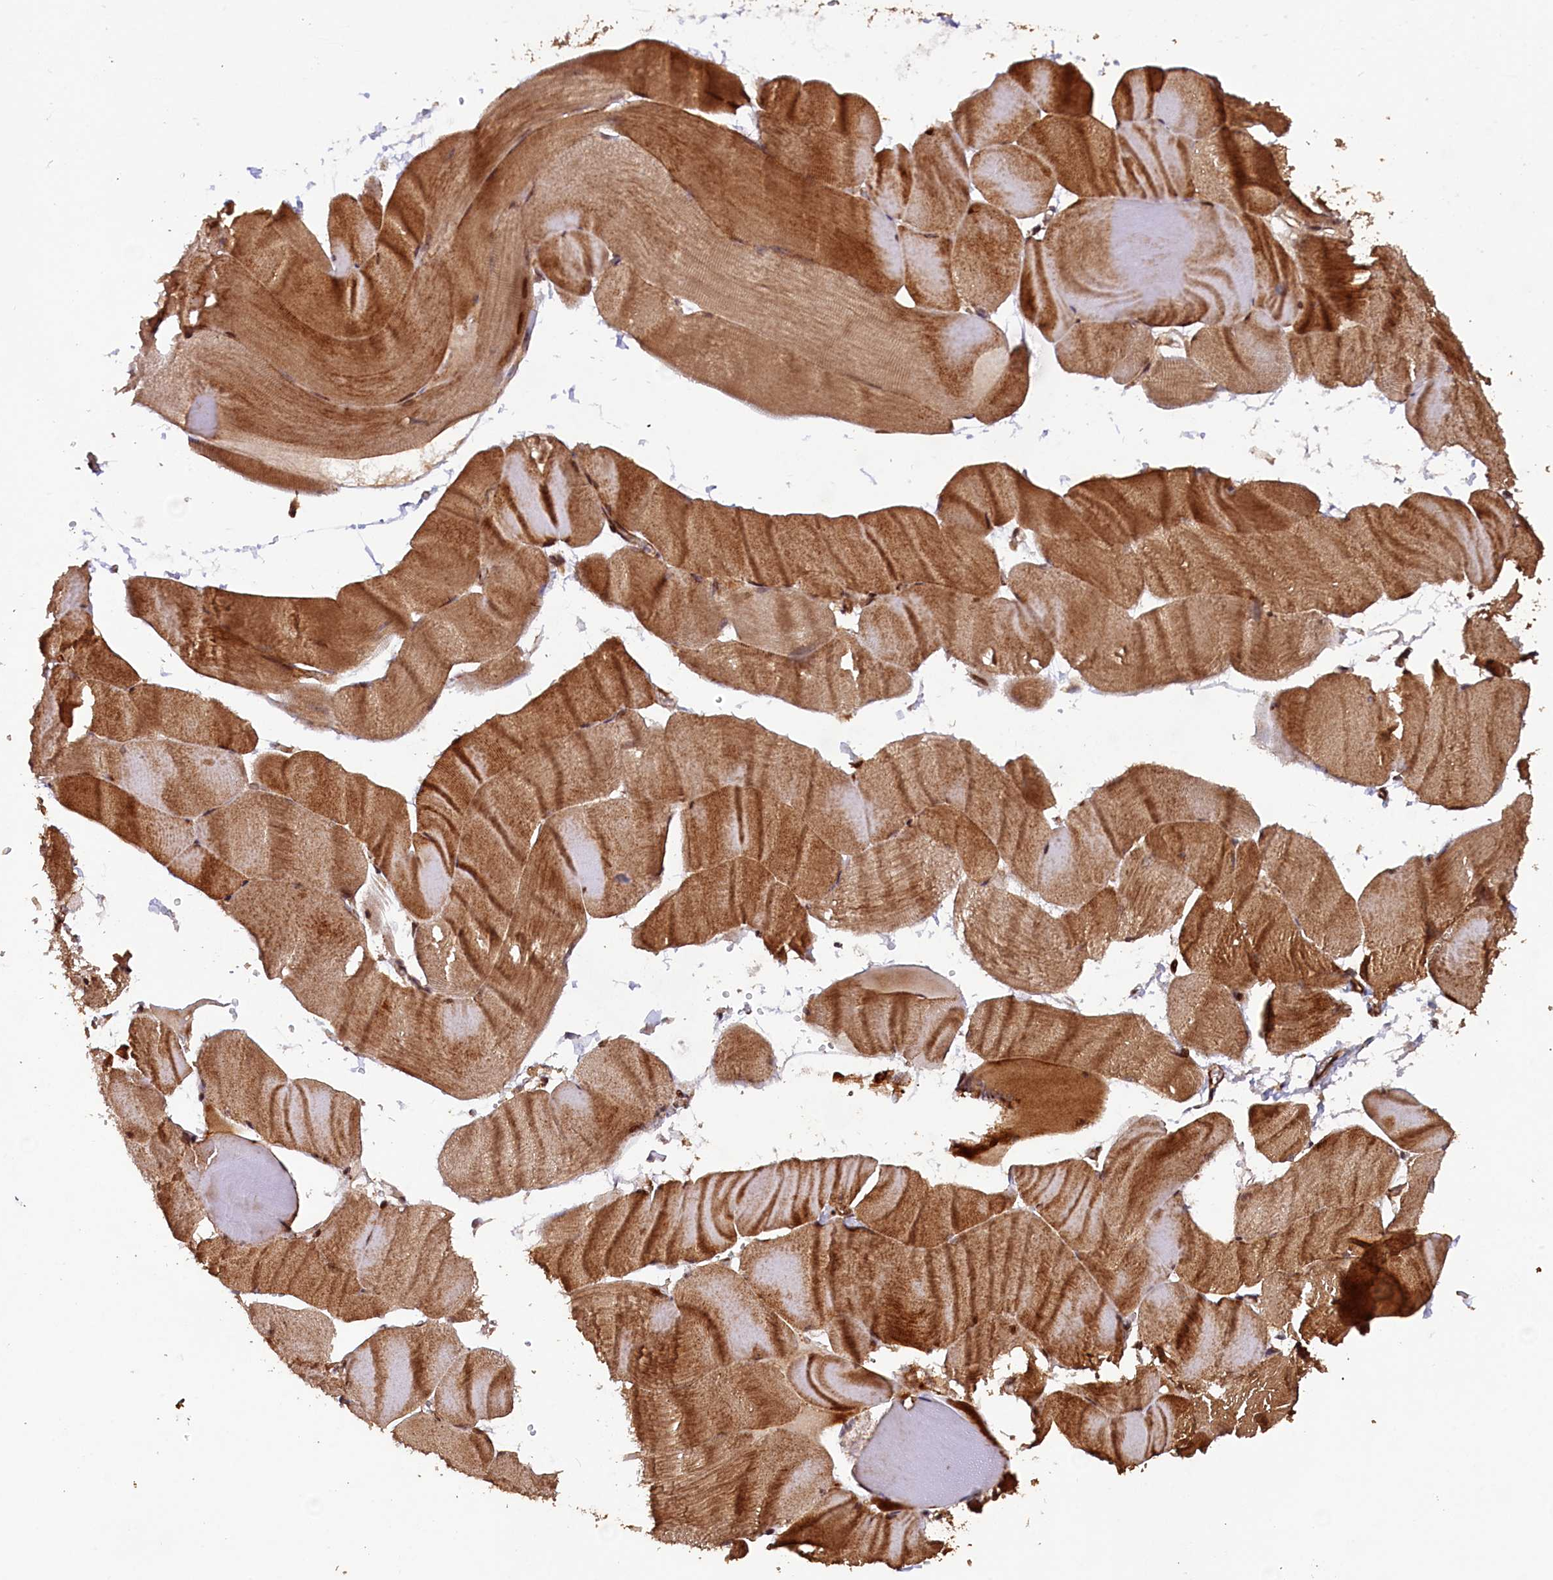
{"staining": {"intensity": "moderate", "quantity": ">75%", "location": "cytoplasmic/membranous"}, "tissue": "skeletal muscle", "cell_type": "Myocytes", "image_type": "normal", "snomed": [{"axis": "morphology", "description": "Normal tissue, NOS"}, {"axis": "morphology", "description": "Basal cell carcinoma"}, {"axis": "topography", "description": "Skeletal muscle"}], "caption": "A medium amount of moderate cytoplasmic/membranous positivity is present in about >75% of myocytes in unremarkable skeletal muscle.", "gene": "SHPRH", "patient": {"sex": "female", "age": 64}}